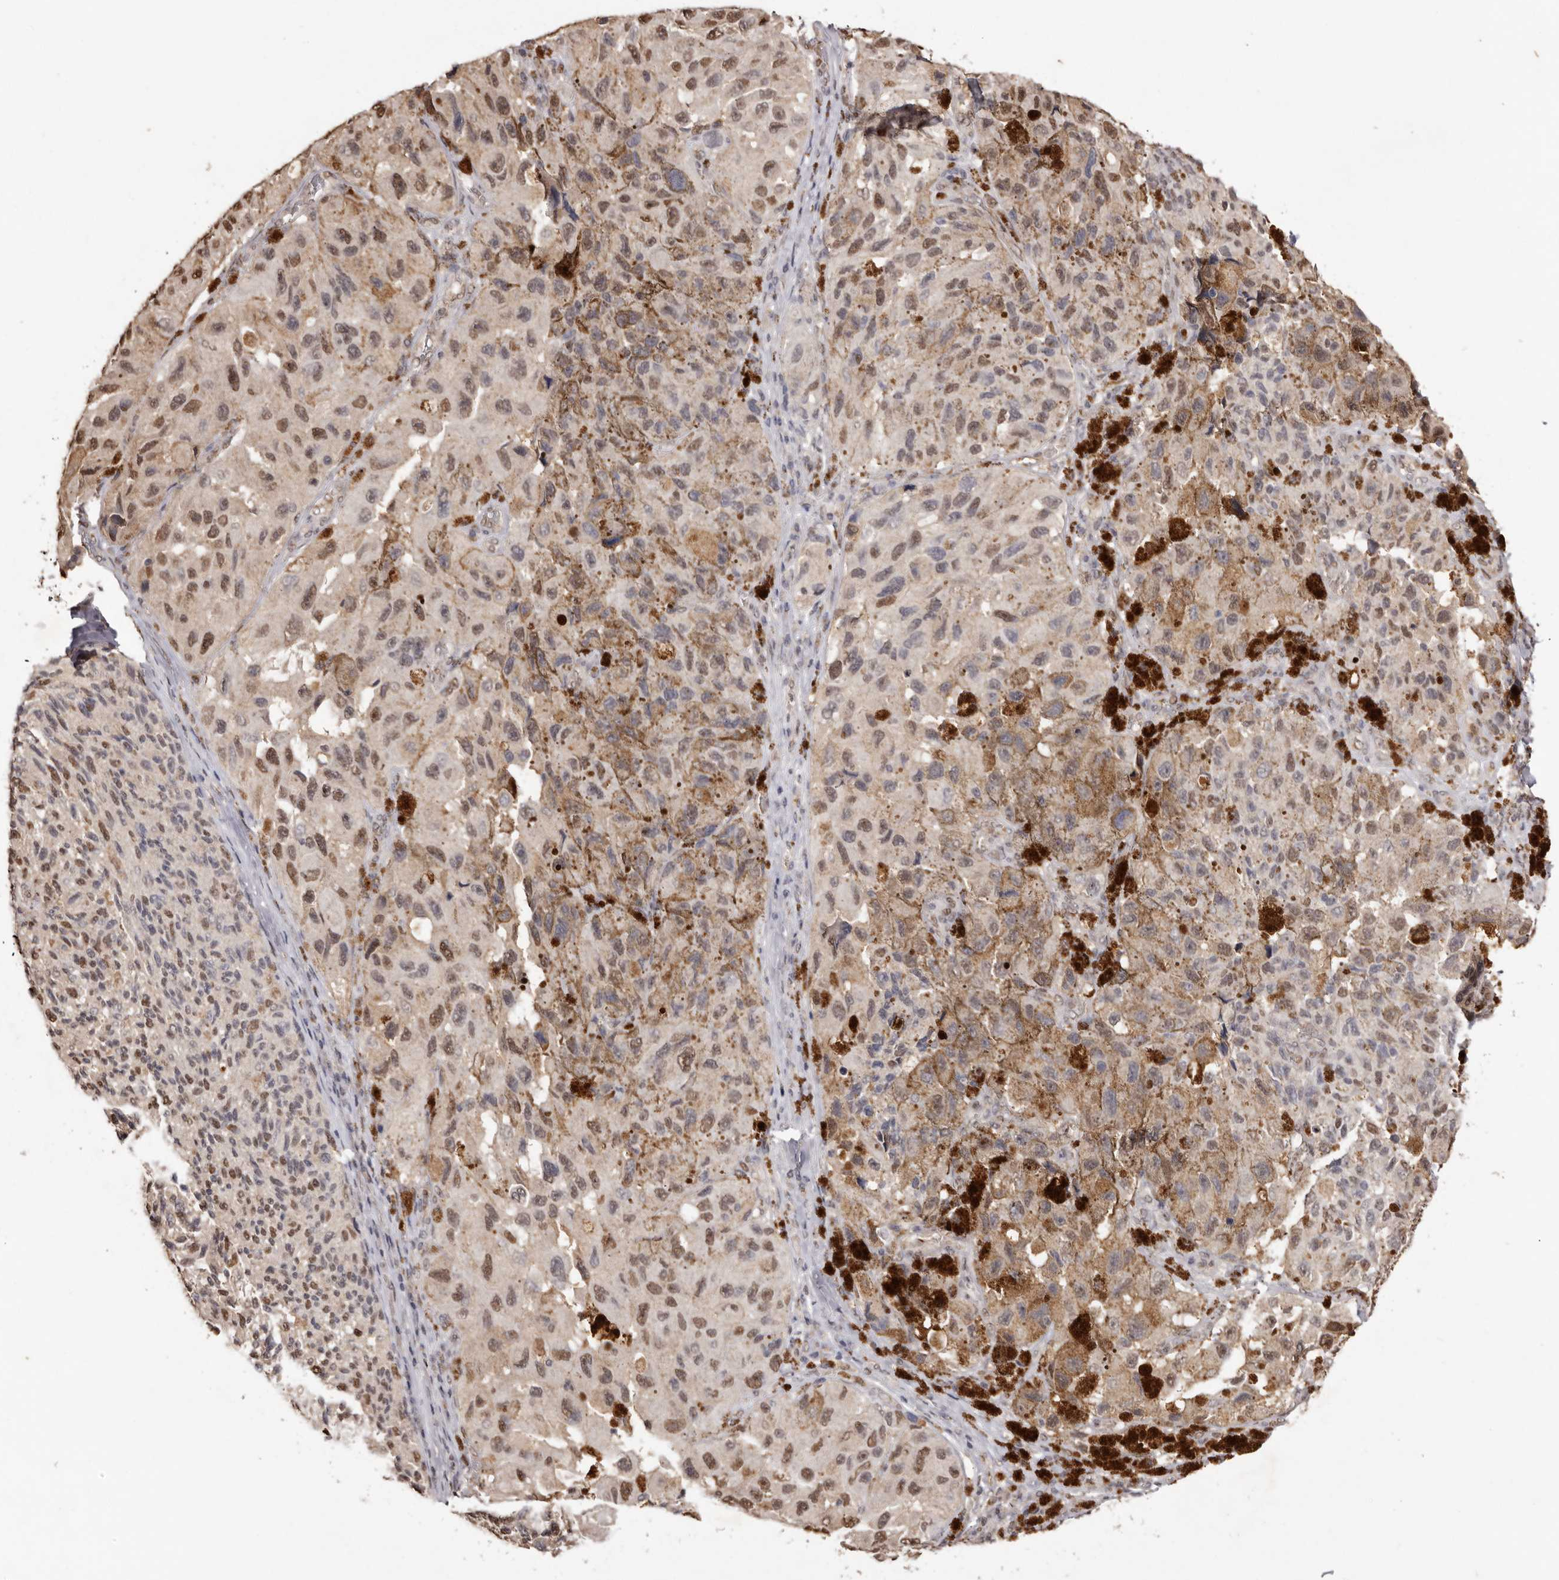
{"staining": {"intensity": "moderate", "quantity": "25%-75%", "location": "nuclear"}, "tissue": "melanoma", "cell_type": "Tumor cells", "image_type": "cancer", "snomed": [{"axis": "morphology", "description": "Malignant melanoma, NOS"}, {"axis": "topography", "description": "Skin"}], "caption": "This micrograph demonstrates IHC staining of human malignant melanoma, with medium moderate nuclear positivity in approximately 25%-75% of tumor cells.", "gene": "NOTCH1", "patient": {"sex": "female", "age": 73}}